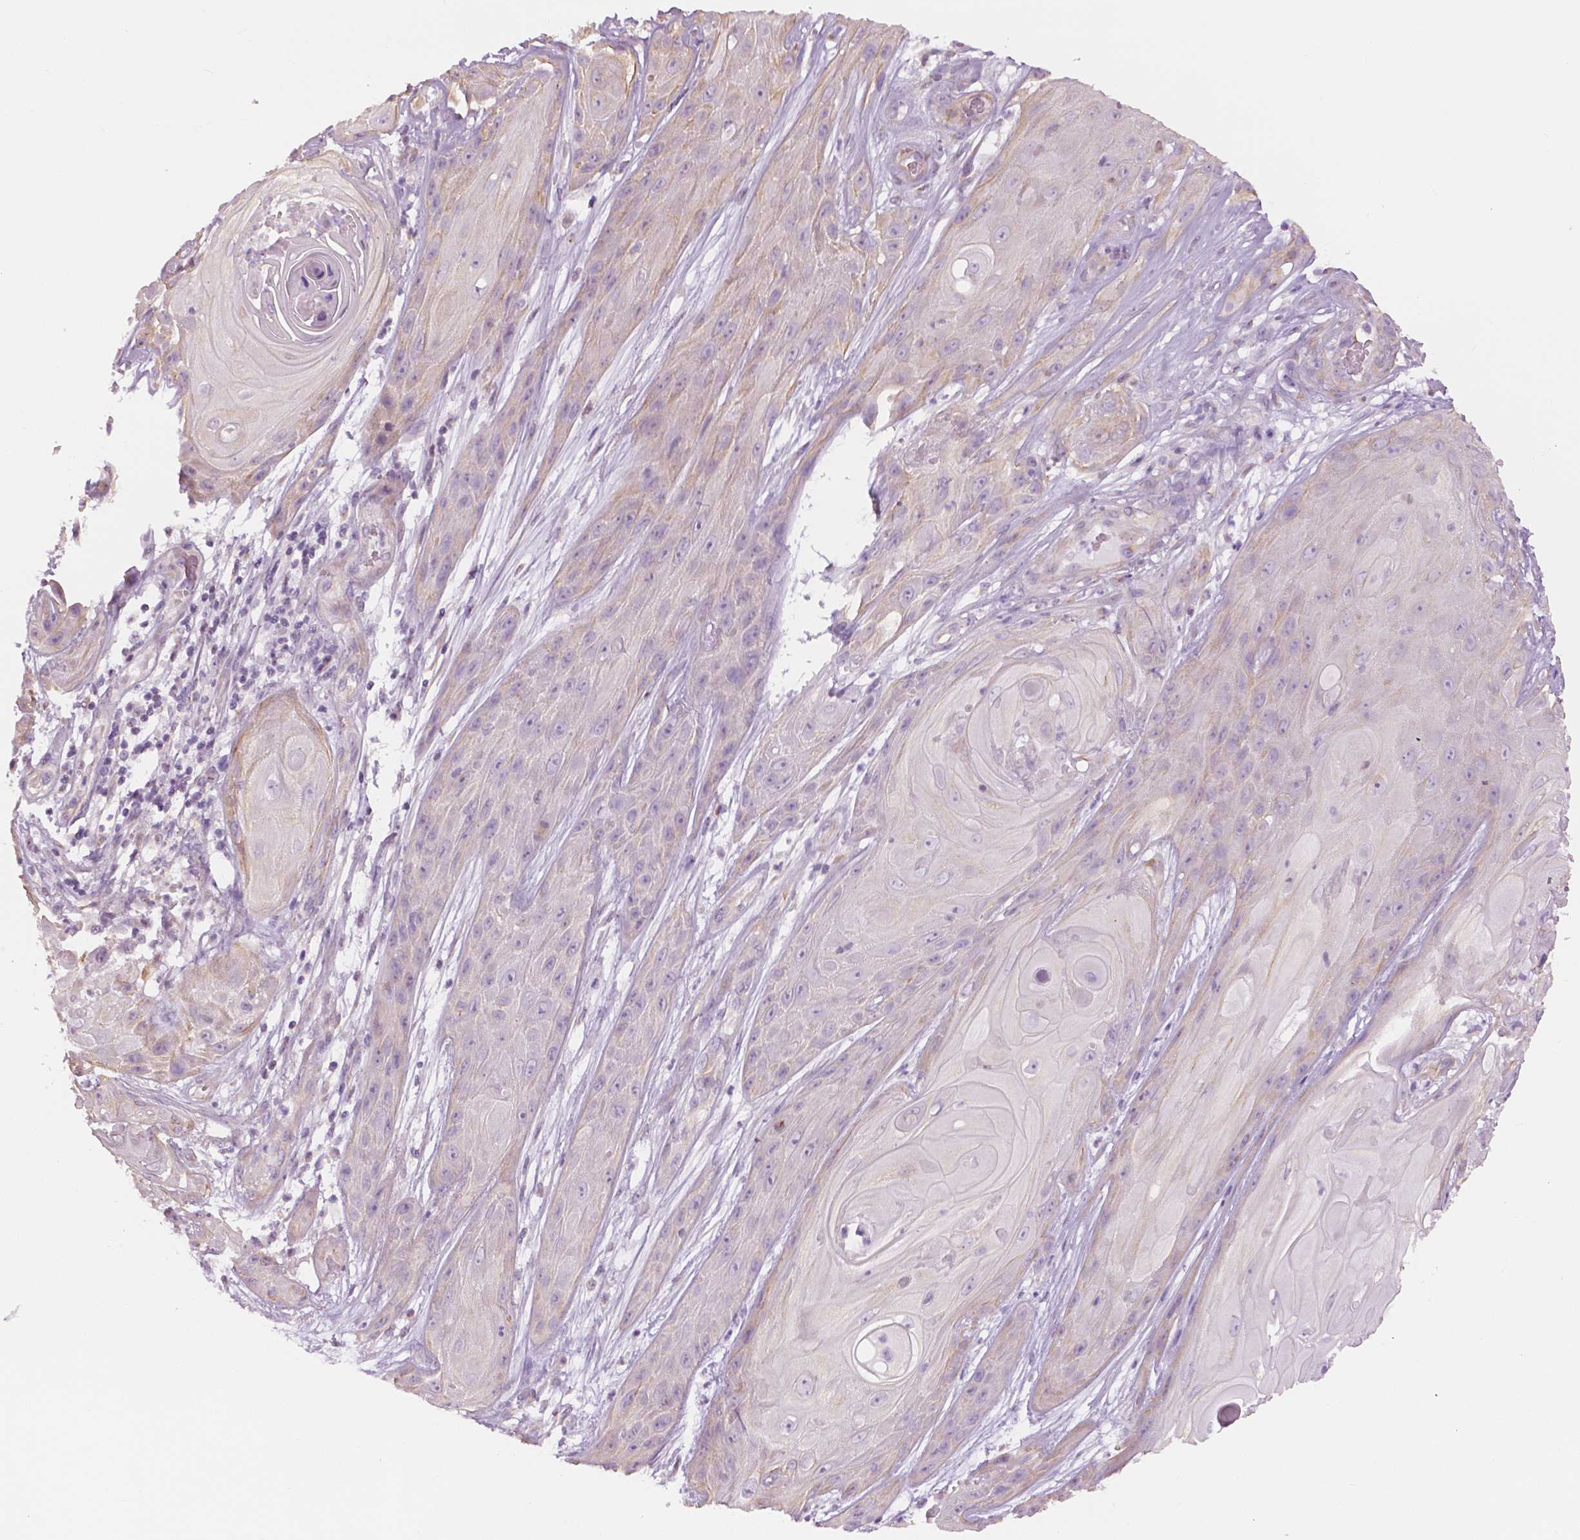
{"staining": {"intensity": "weak", "quantity": "<25%", "location": "cytoplasmic/membranous"}, "tissue": "skin cancer", "cell_type": "Tumor cells", "image_type": "cancer", "snomed": [{"axis": "morphology", "description": "Squamous cell carcinoma, NOS"}, {"axis": "topography", "description": "Skin"}], "caption": "The photomicrograph reveals no staining of tumor cells in skin cancer (squamous cell carcinoma).", "gene": "SLC24A1", "patient": {"sex": "male", "age": 62}}